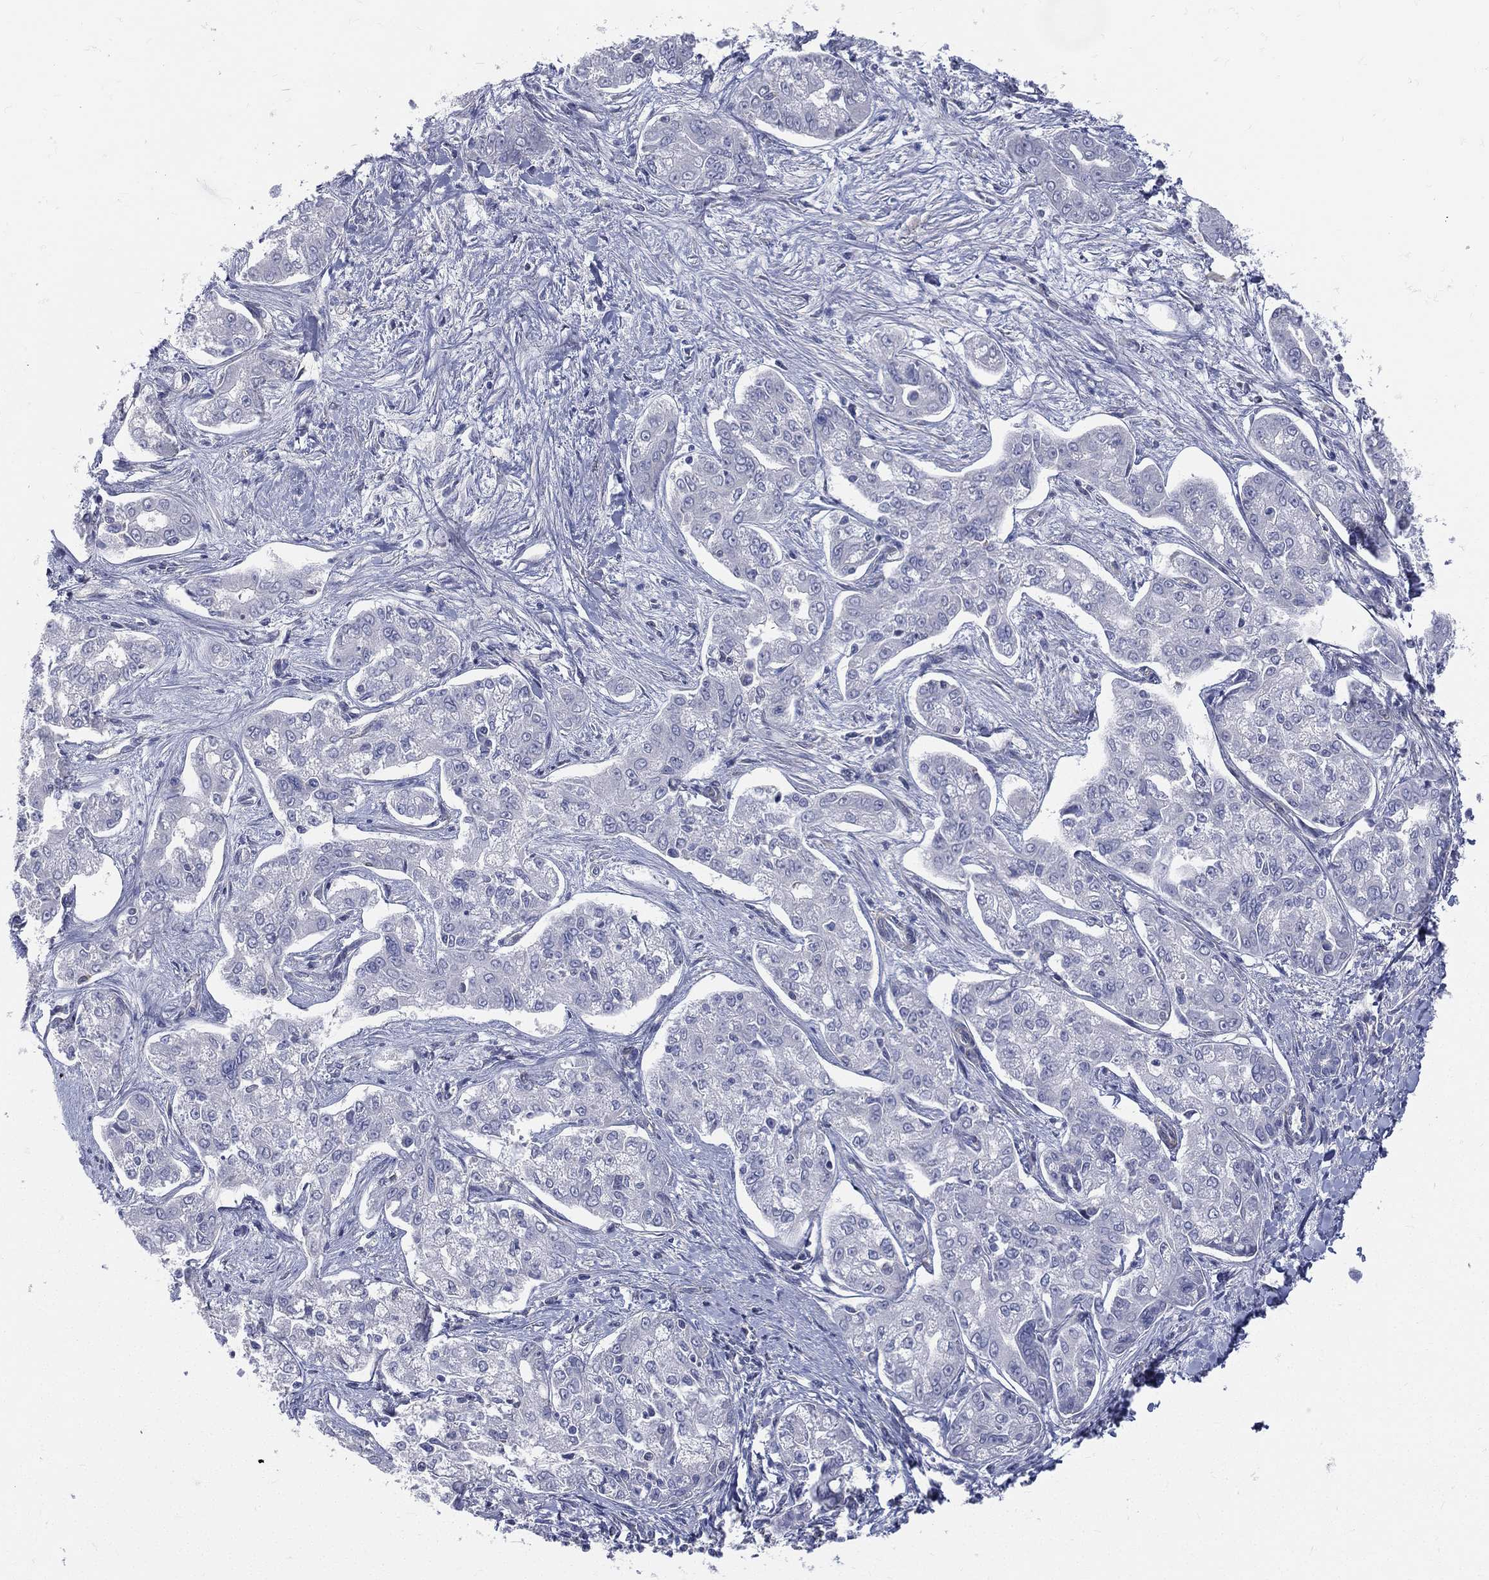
{"staining": {"intensity": "negative", "quantity": "none", "location": "none"}, "tissue": "liver cancer", "cell_type": "Tumor cells", "image_type": "cancer", "snomed": [{"axis": "morphology", "description": "Cholangiocarcinoma"}, {"axis": "topography", "description": "Liver"}], "caption": "A micrograph of liver cancer stained for a protein displays no brown staining in tumor cells.", "gene": "ETNPPL", "patient": {"sex": "female", "age": 47}}